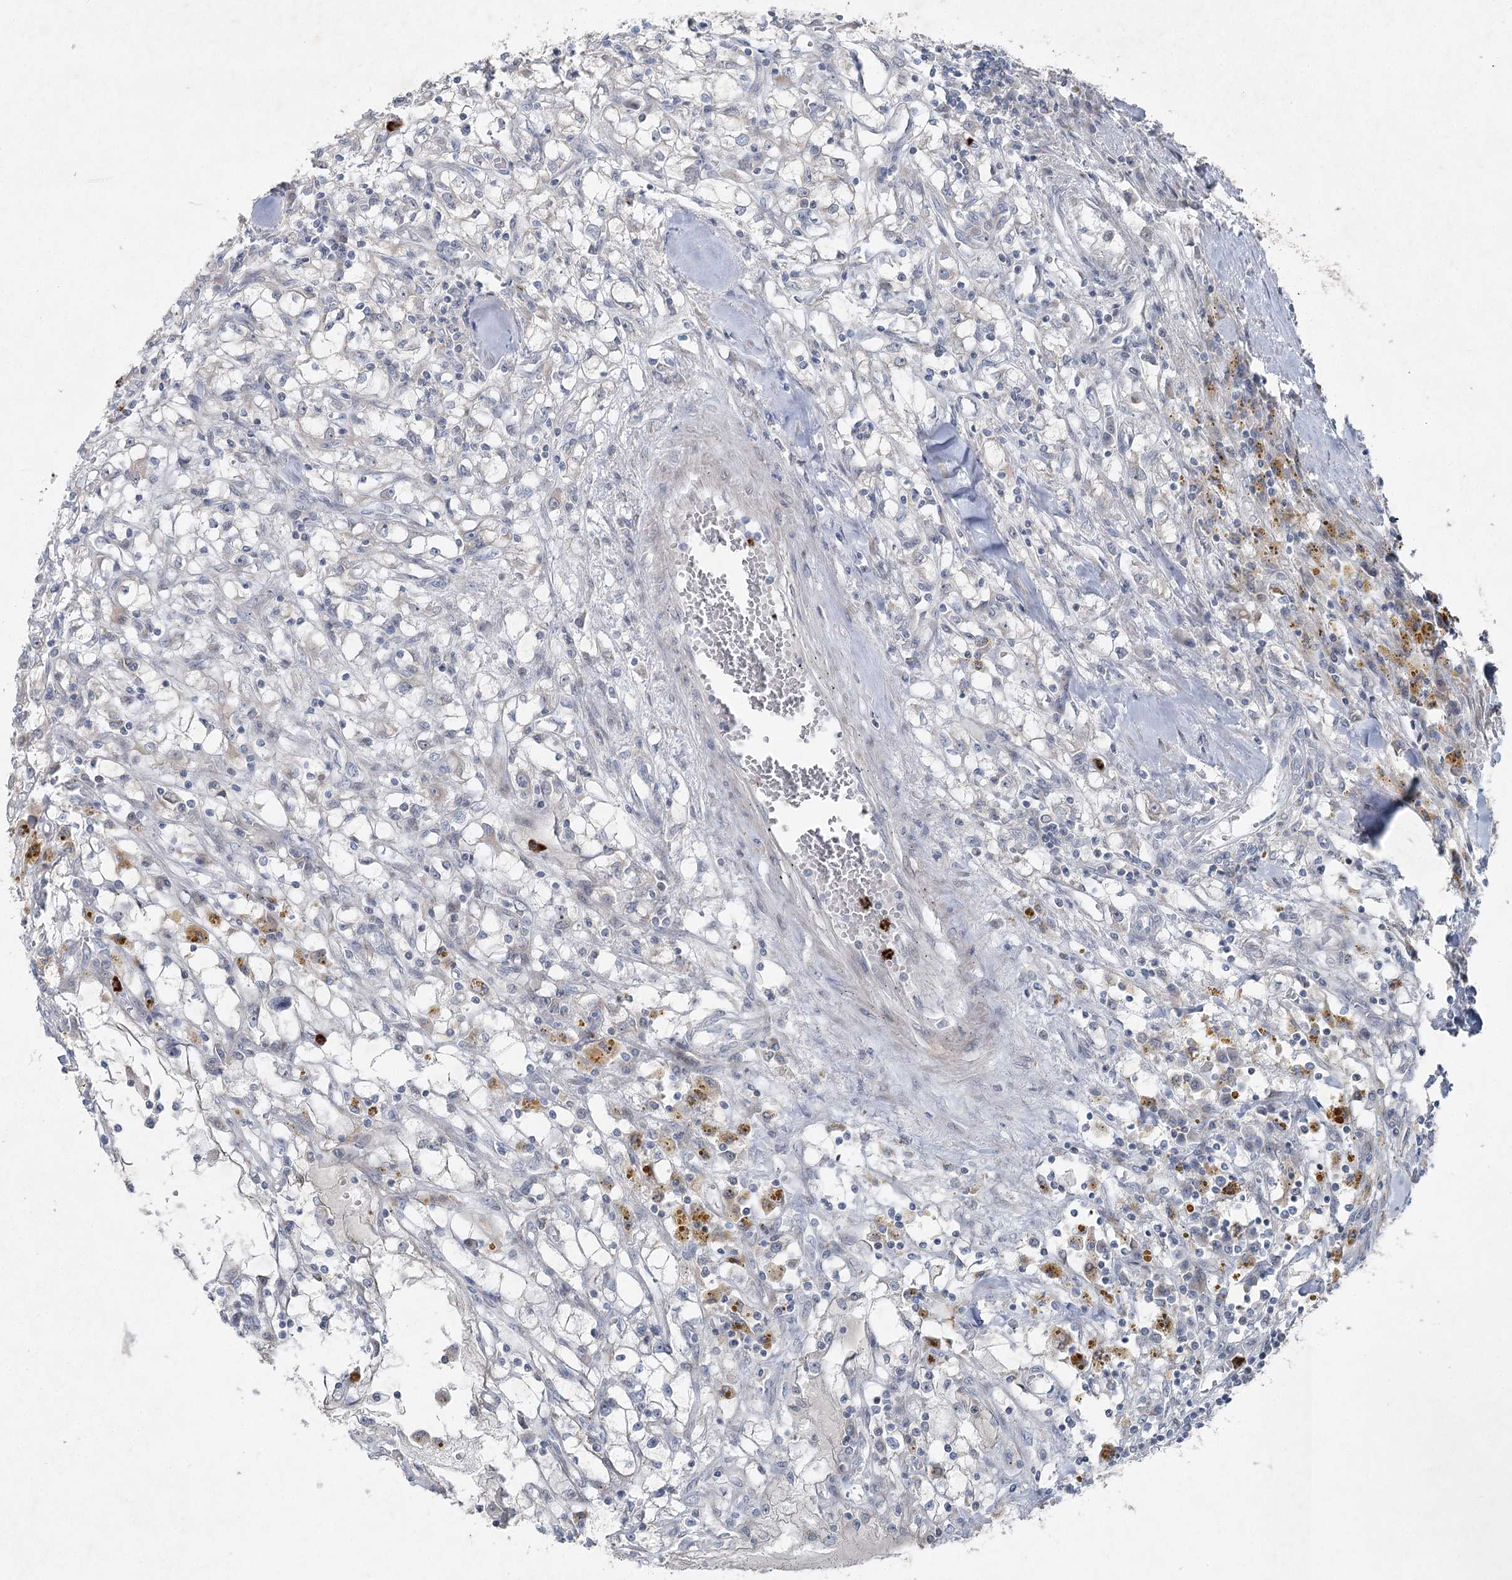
{"staining": {"intensity": "negative", "quantity": "none", "location": "none"}, "tissue": "renal cancer", "cell_type": "Tumor cells", "image_type": "cancer", "snomed": [{"axis": "morphology", "description": "Adenocarcinoma, NOS"}, {"axis": "topography", "description": "Kidney"}], "caption": "Protein analysis of renal cancer (adenocarcinoma) reveals no significant expression in tumor cells.", "gene": "PLA2G12A", "patient": {"sex": "male", "age": 56}}